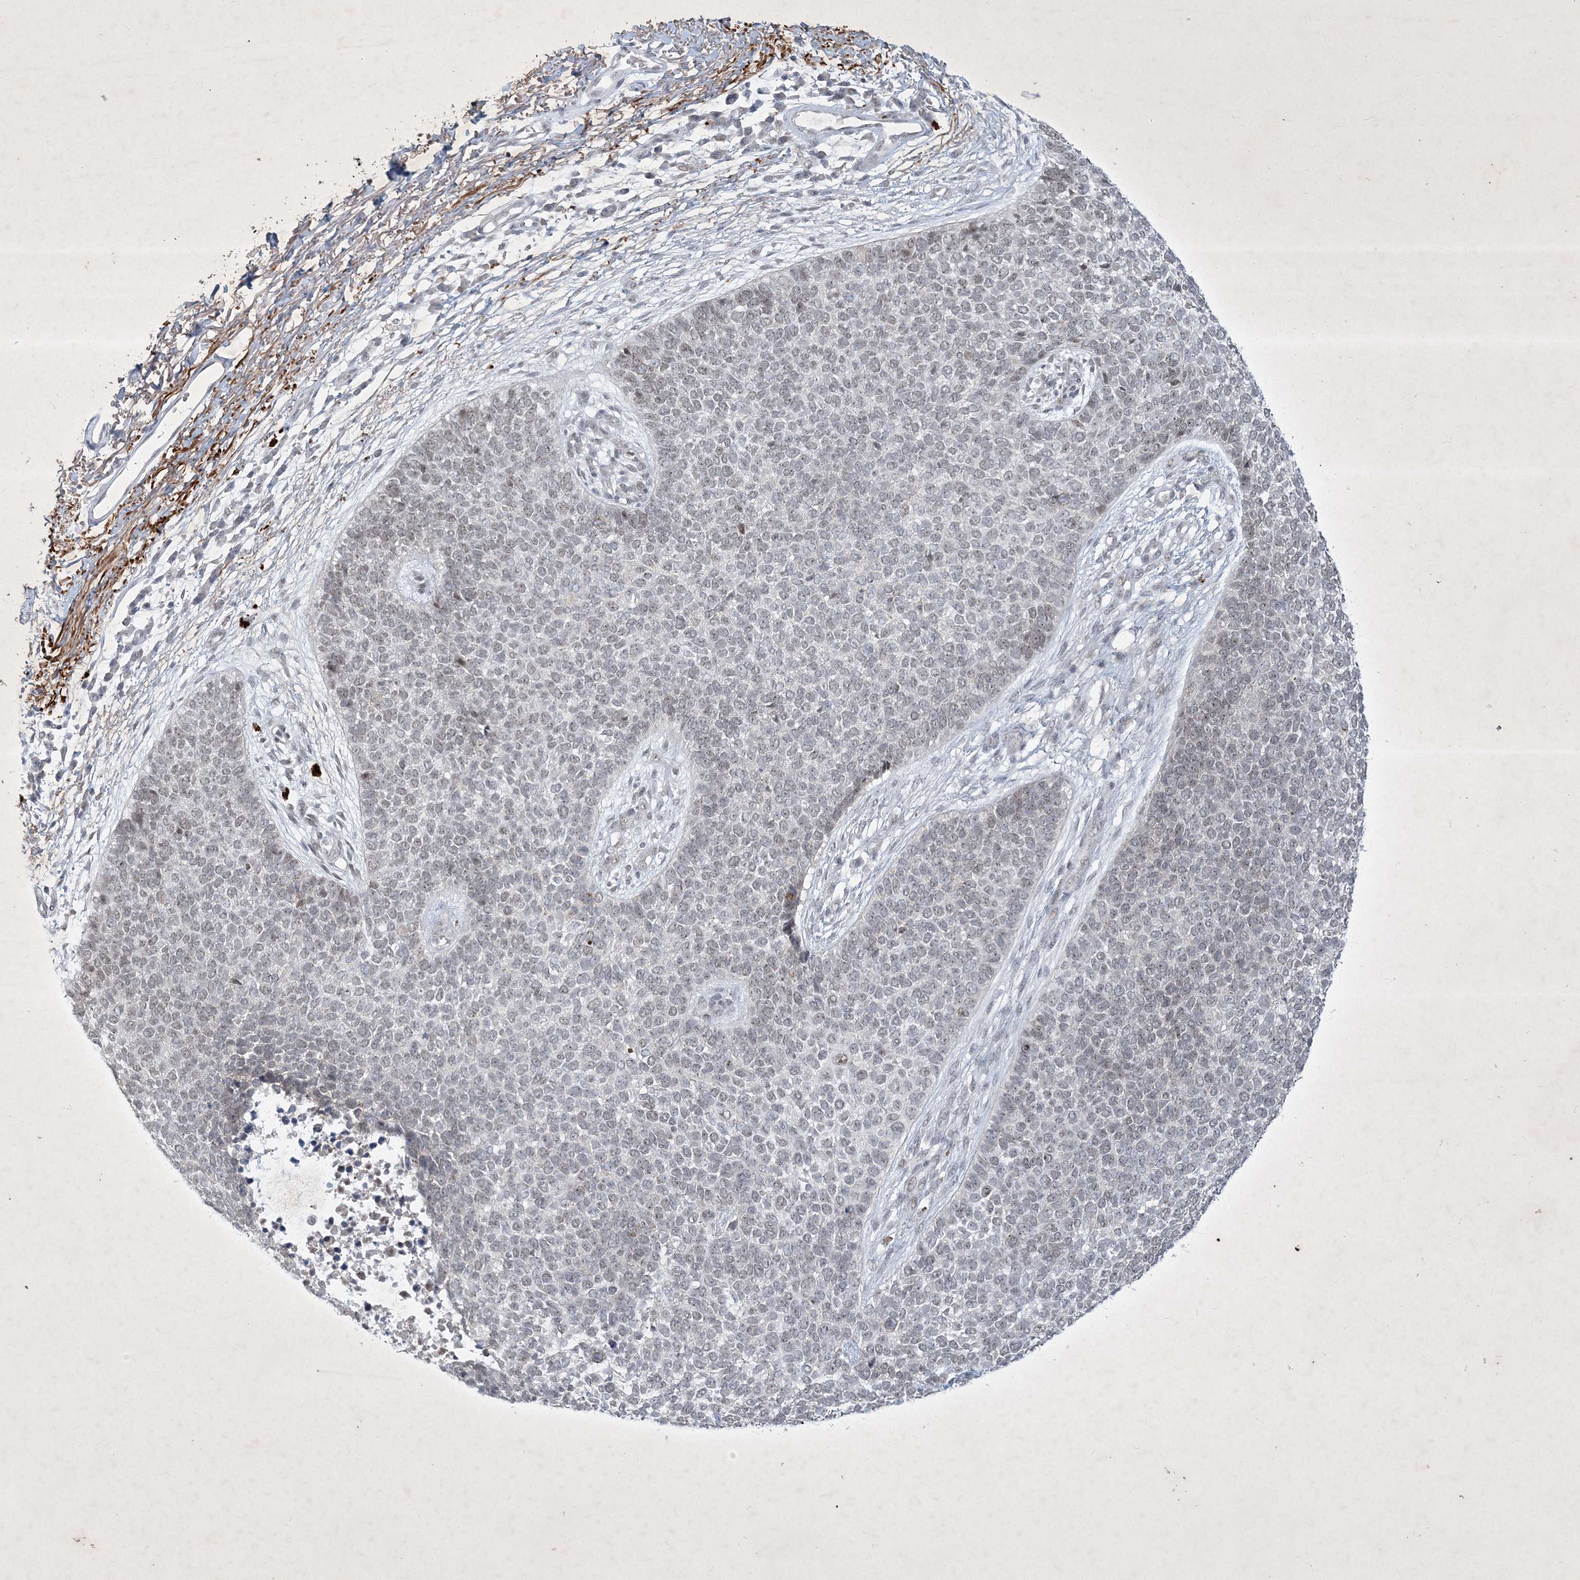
{"staining": {"intensity": "negative", "quantity": "none", "location": "none"}, "tissue": "skin cancer", "cell_type": "Tumor cells", "image_type": "cancer", "snomed": [{"axis": "morphology", "description": "Basal cell carcinoma"}, {"axis": "topography", "description": "Skin"}], "caption": "DAB (3,3'-diaminobenzidine) immunohistochemical staining of human skin cancer (basal cell carcinoma) displays no significant positivity in tumor cells. Nuclei are stained in blue.", "gene": "ZBTB9", "patient": {"sex": "female", "age": 84}}